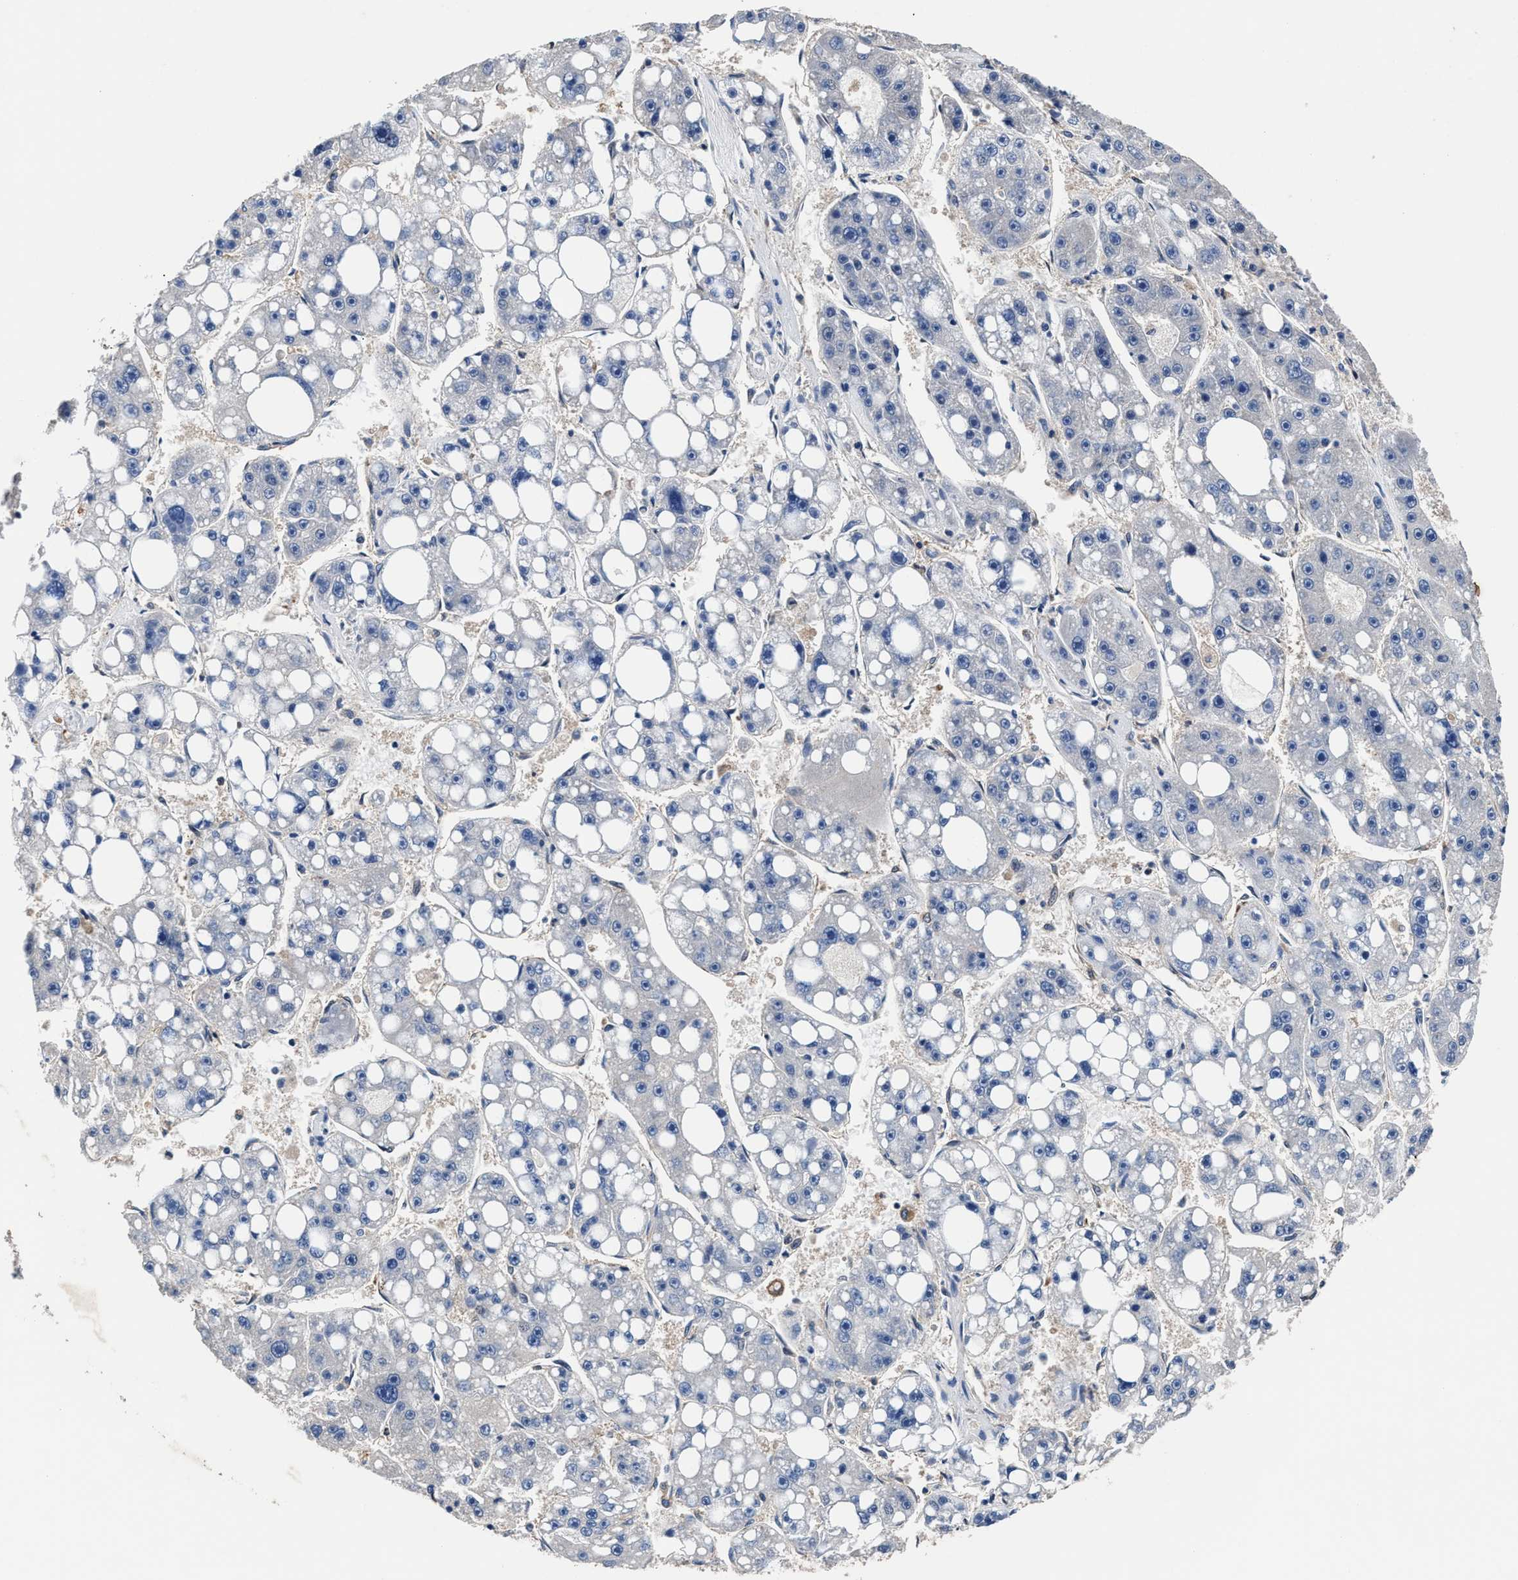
{"staining": {"intensity": "negative", "quantity": "none", "location": "none"}, "tissue": "liver cancer", "cell_type": "Tumor cells", "image_type": "cancer", "snomed": [{"axis": "morphology", "description": "Carcinoma, Hepatocellular, NOS"}, {"axis": "topography", "description": "Liver"}], "caption": "Tumor cells are negative for brown protein staining in hepatocellular carcinoma (liver). Brightfield microscopy of immunohistochemistry stained with DAB (brown) and hematoxylin (blue), captured at high magnification.", "gene": "SH3GL1", "patient": {"sex": "female", "age": 61}}